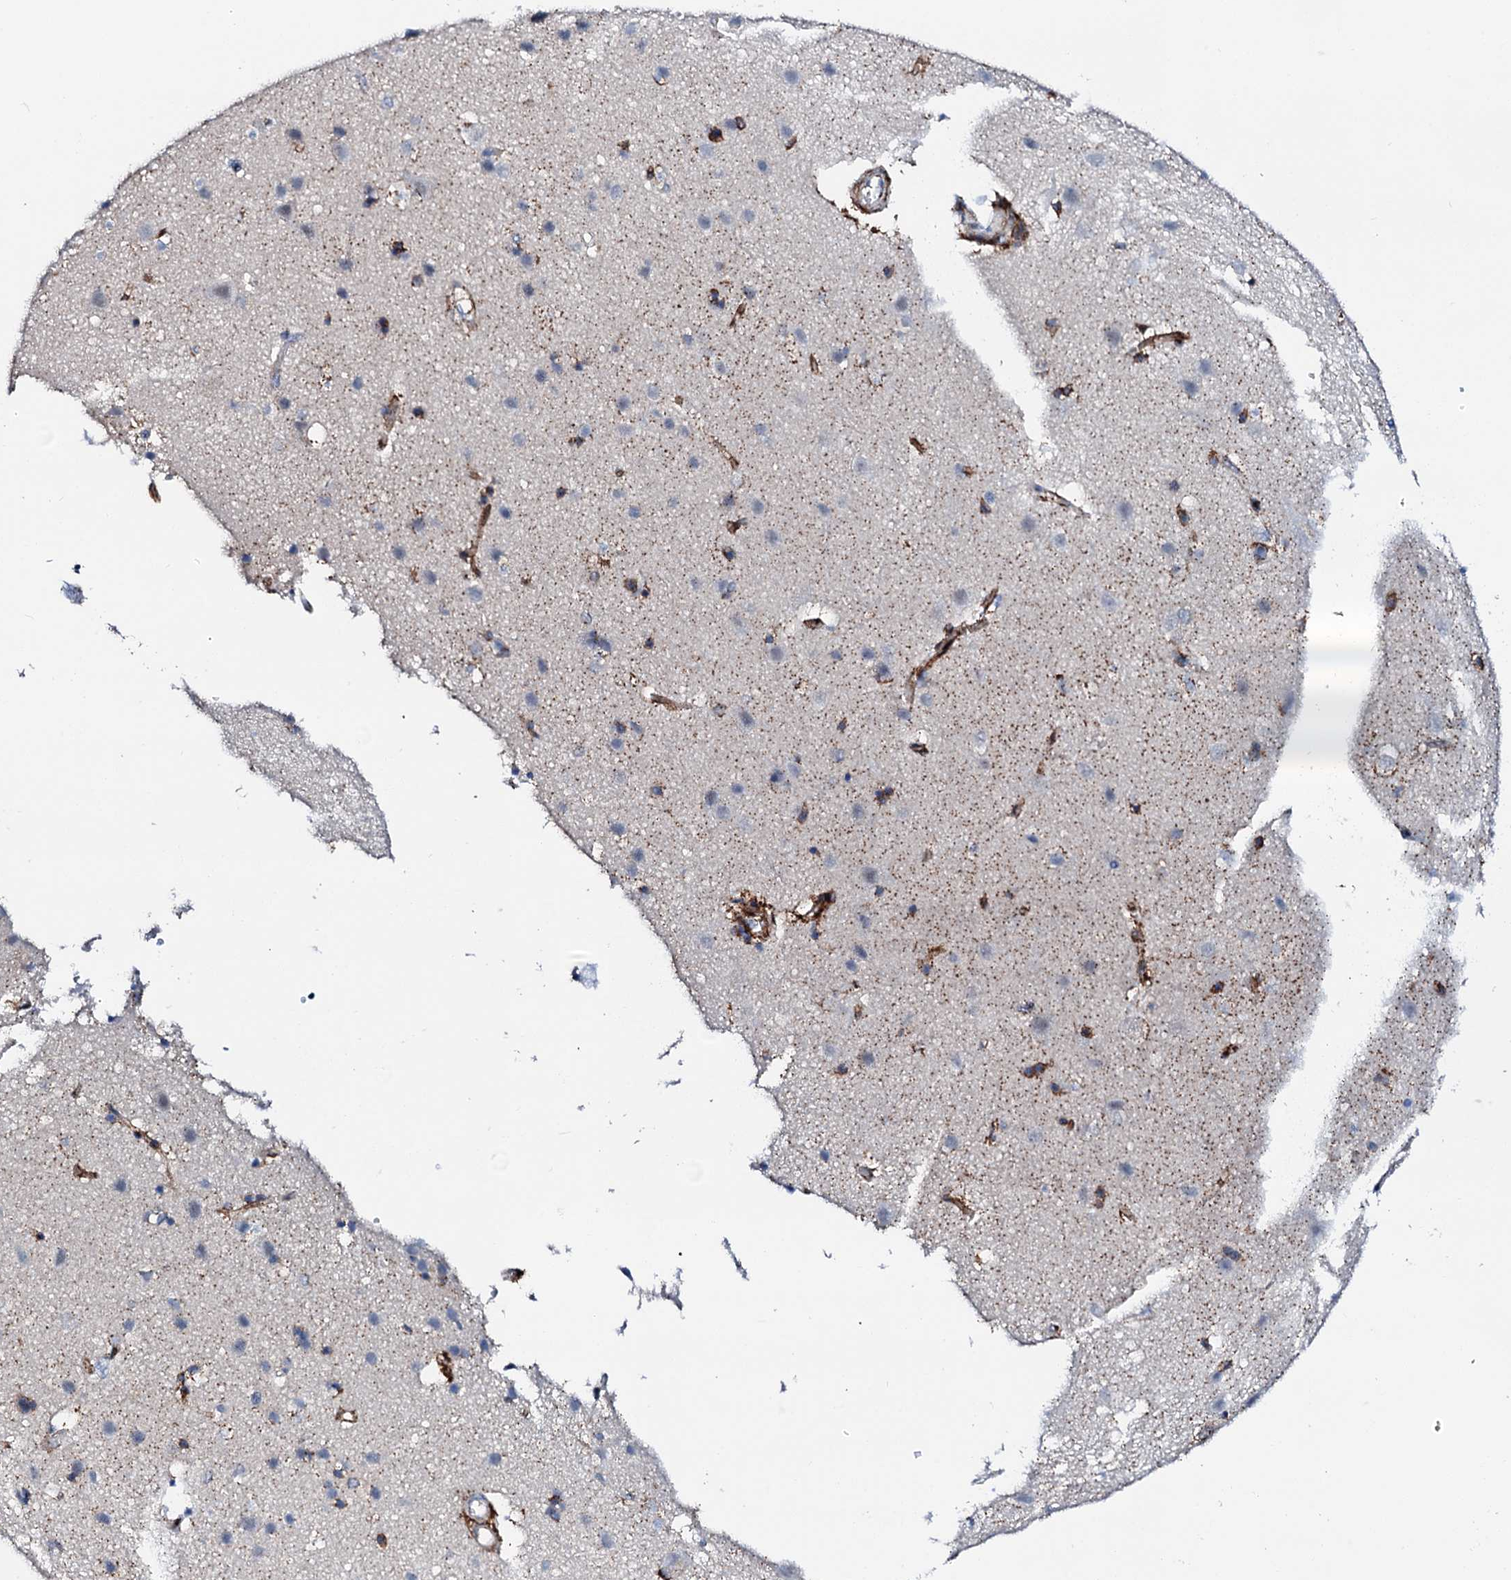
{"staining": {"intensity": "moderate", "quantity": "25%-75%", "location": "cytoplasmic/membranous"}, "tissue": "cerebral cortex", "cell_type": "Endothelial cells", "image_type": "normal", "snomed": [{"axis": "morphology", "description": "Normal tissue, NOS"}, {"axis": "topography", "description": "Cerebral cortex"}], "caption": "Protein staining by IHC shows moderate cytoplasmic/membranous positivity in approximately 25%-75% of endothelial cells in benign cerebral cortex. (DAB = brown stain, brightfield microscopy at high magnification).", "gene": "MED13L", "patient": {"sex": "male", "age": 54}}